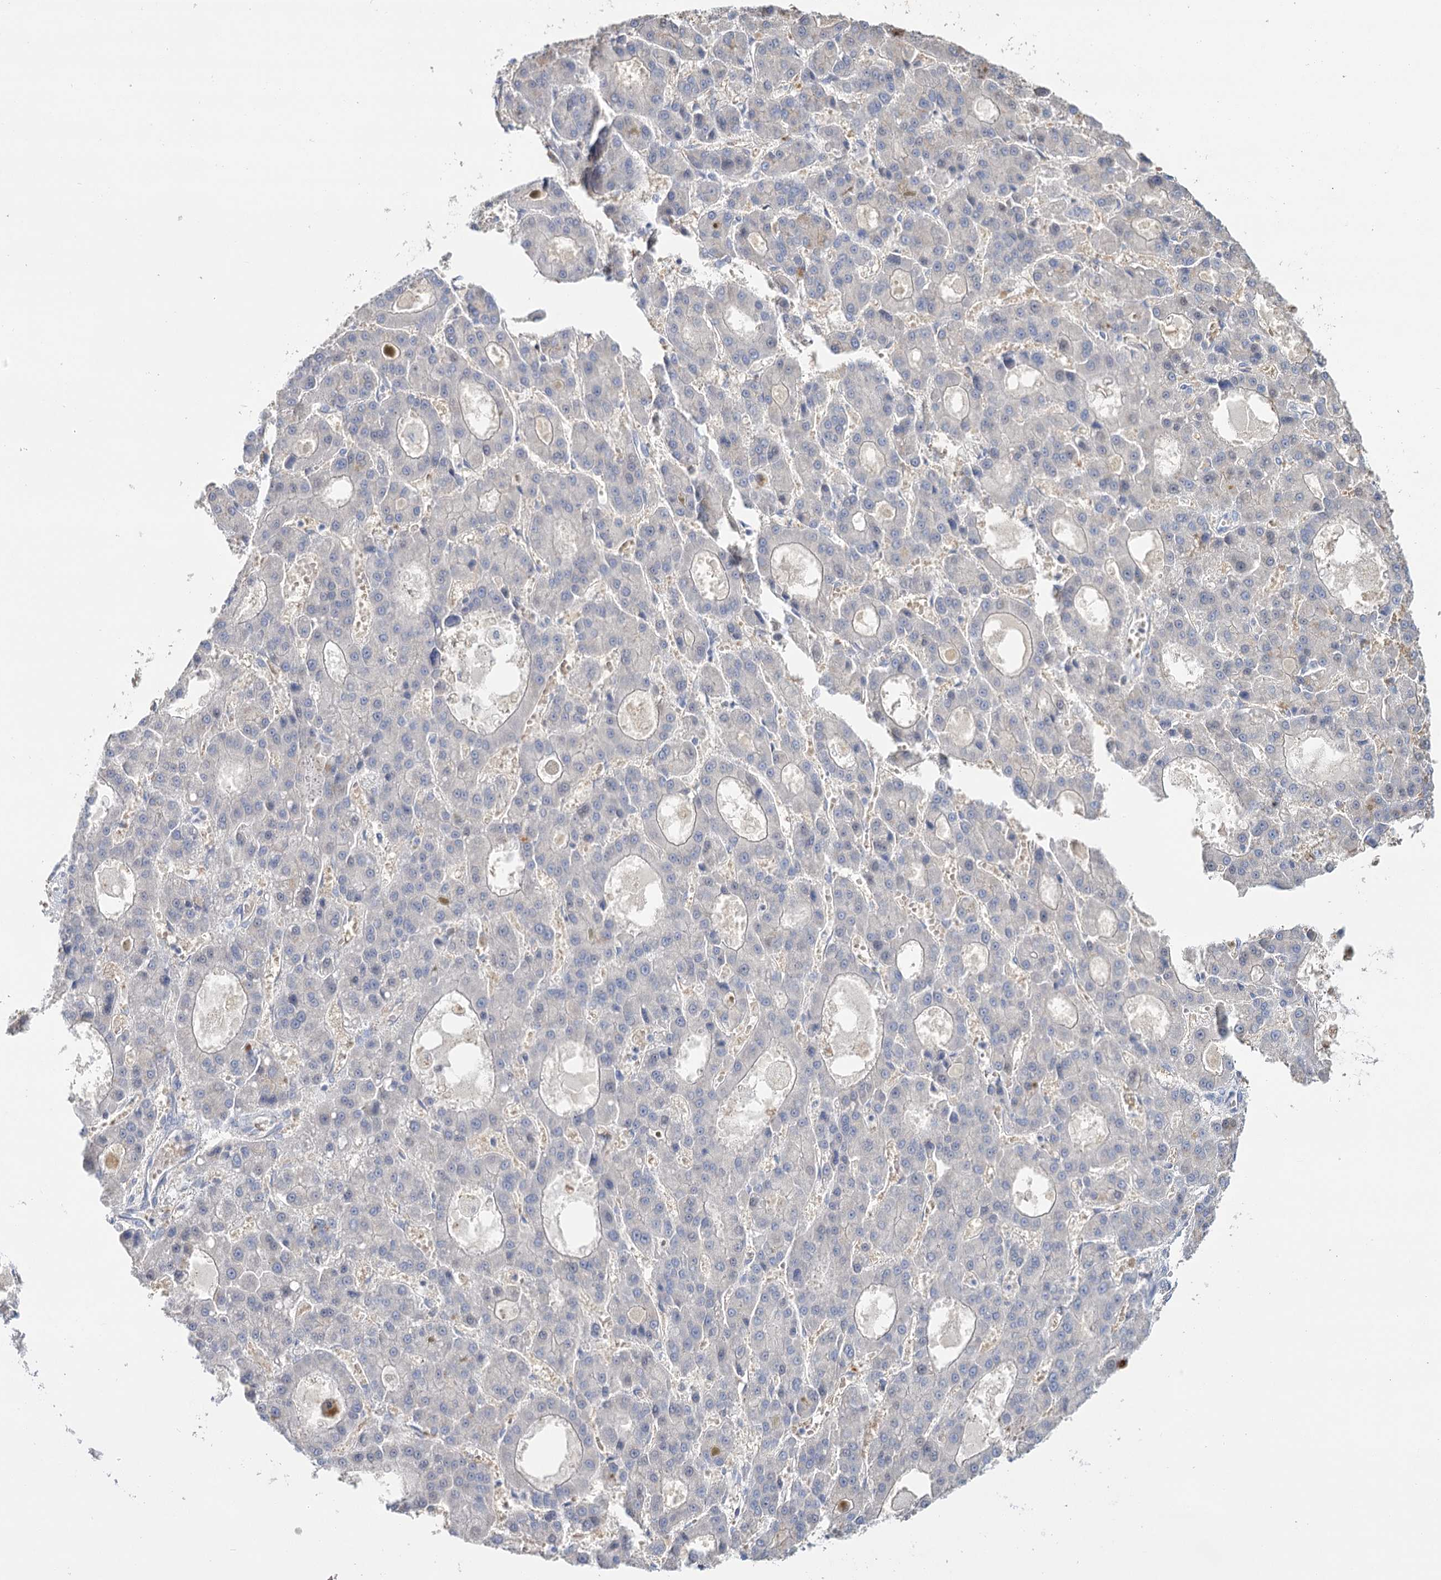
{"staining": {"intensity": "negative", "quantity": "none", "location": "none"}, "tissue": "liver cancer", "cell_type": "Tumor cells", "image_type": "cancer", "snomed": [{"axis": "morphology", "description": "Carcinoma, Hepatocellular, NOS"}, {"axis": "topography", "description": "Liver"}], "caption": "Immunohistochemical staining of human hepatocellular carcinoma (liver) shows no significant staining in tumor cells.", "gene": "IGSF3", "patient": {"sex": "male", "age": 70}}